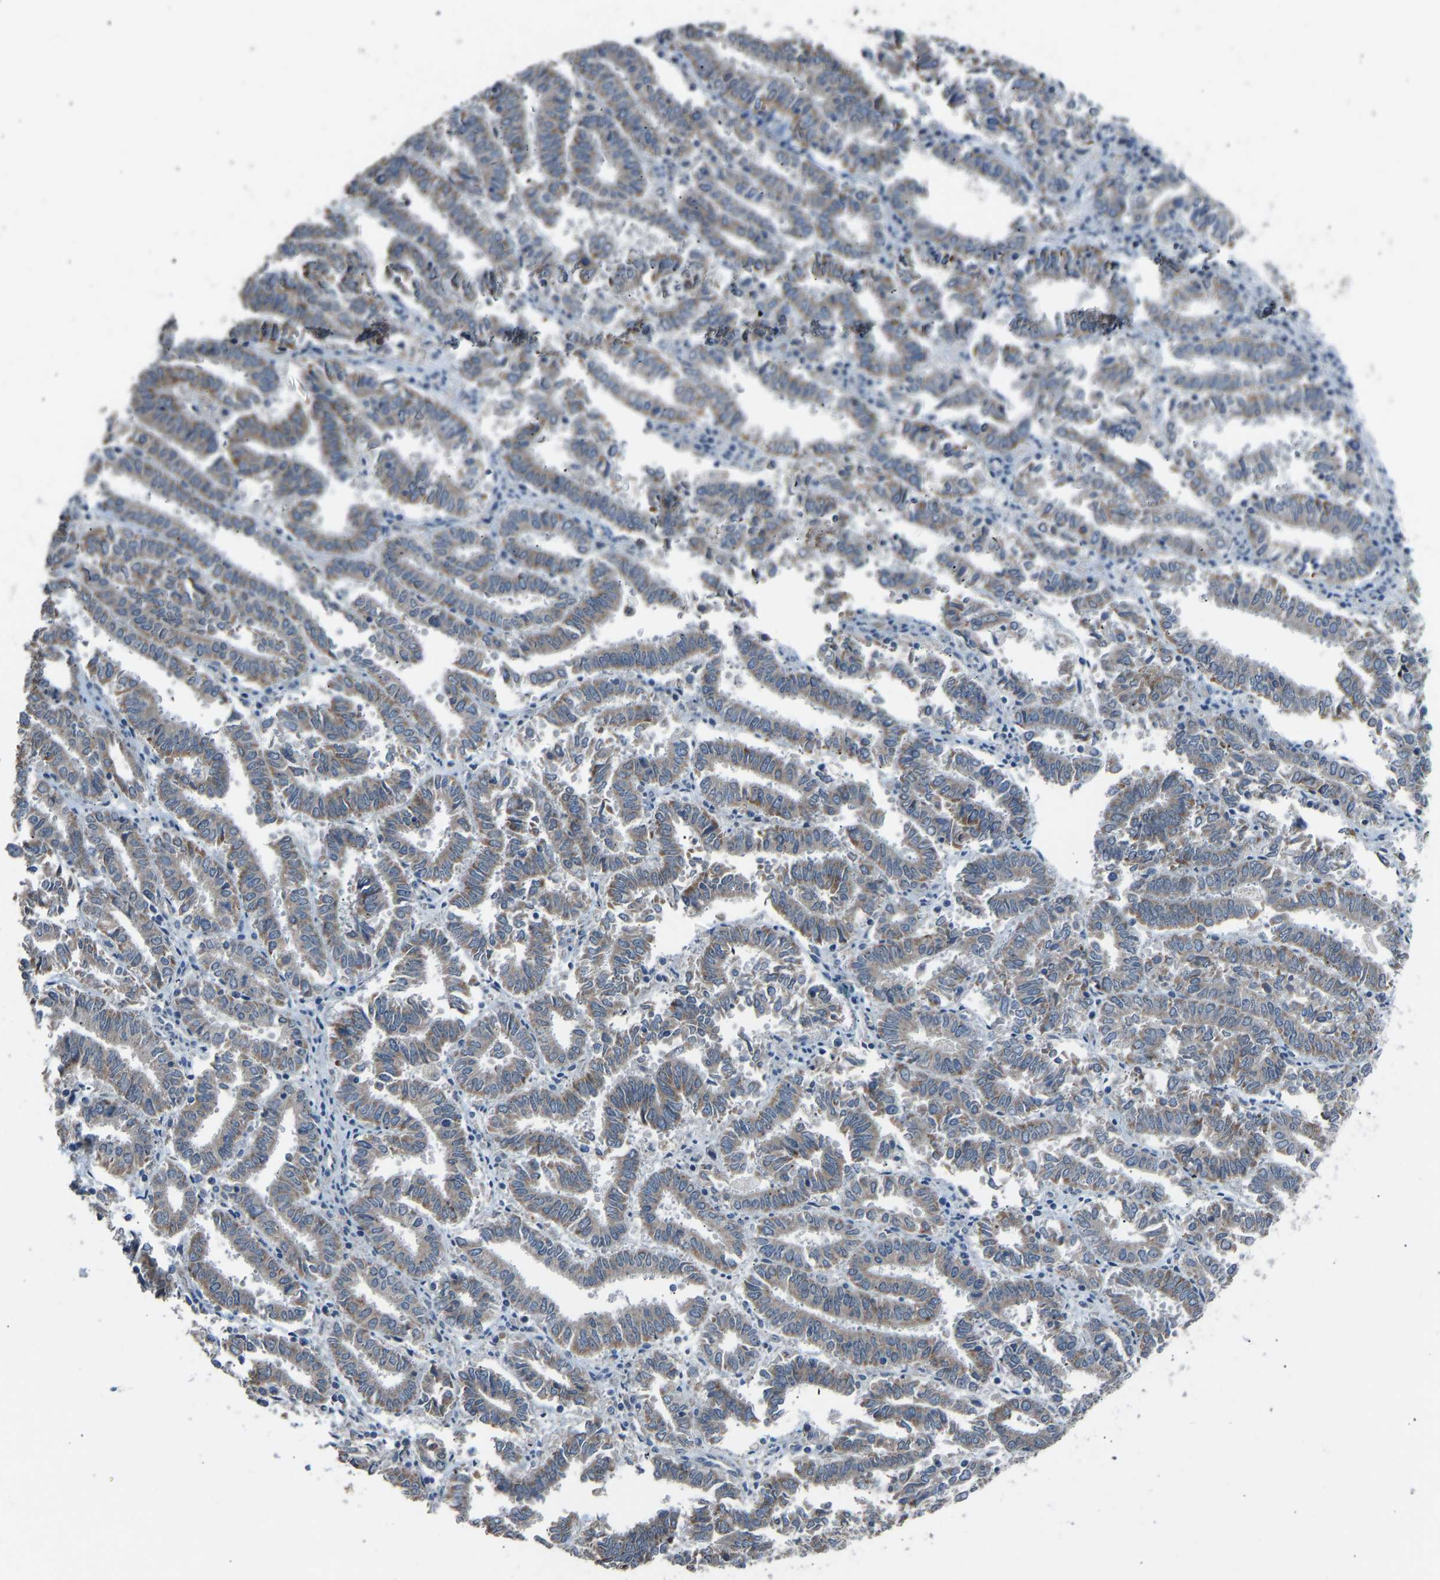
{"staining": {"intensity": "strong", "quantity": "25%-75%", "location": "cytoplasmic/membranous"}, "tissue": "endometrial cancer", "cell_type": "Tumor cells", "image_type": "cancer", "snomed": [{"axis": "morphology", "description": "Adenocarcinoma, NOS"}, {"axis": "topography", "description": "Uterus"}], "caption": "Immunohistochemical staining of endometrial adenocarcinoma displays strong cytoplasmic/membranous protein staining in approximately 25%-75% of tumor cells.", "gene": "TGFBR3", "patient": {"sex": "female", "age": 83}}